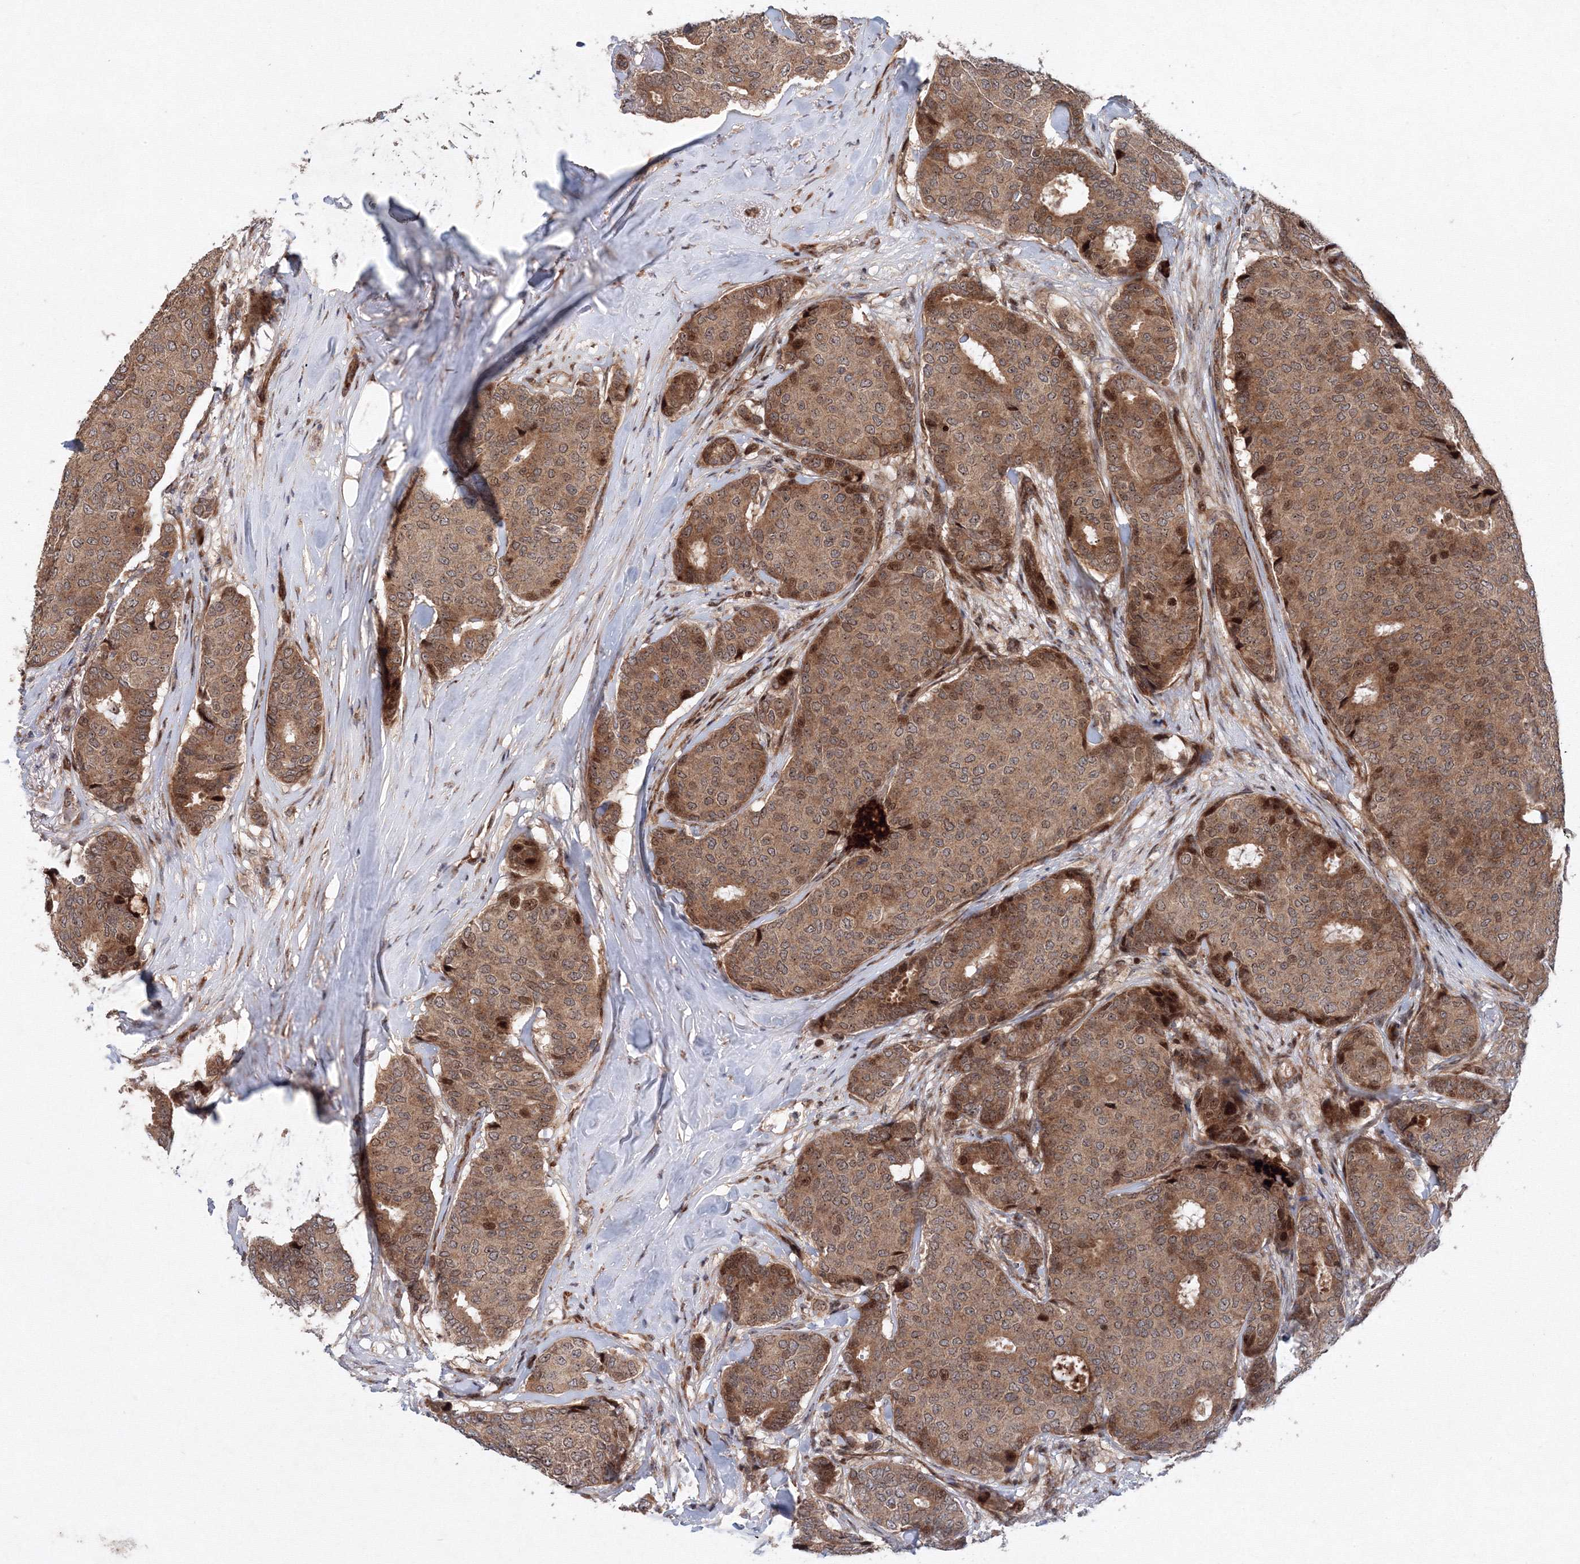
{"staining": {"intensity": "strong", "quantity": "25%-75%", "location": "cytoplasmic/membranous,nuclear"}, "tissue": "breast cancer", "cell_type": "Tumor cells", "image_type": "cancer", "snomed": [{"axis": "morphology", "description": "Duct carcinoma"}, {"axis": "topography", "description": "Breast"}], "caption": "Immunohistochemistry (DAB) staining of human intraductal carcinoma (breast) exhibits strong cytoplasmic/membranous and nuclear protein expression in about 25%-75% of tumor cells.", "gene": "ANKAR", "patient": {"sex": "female", "age": 75}}